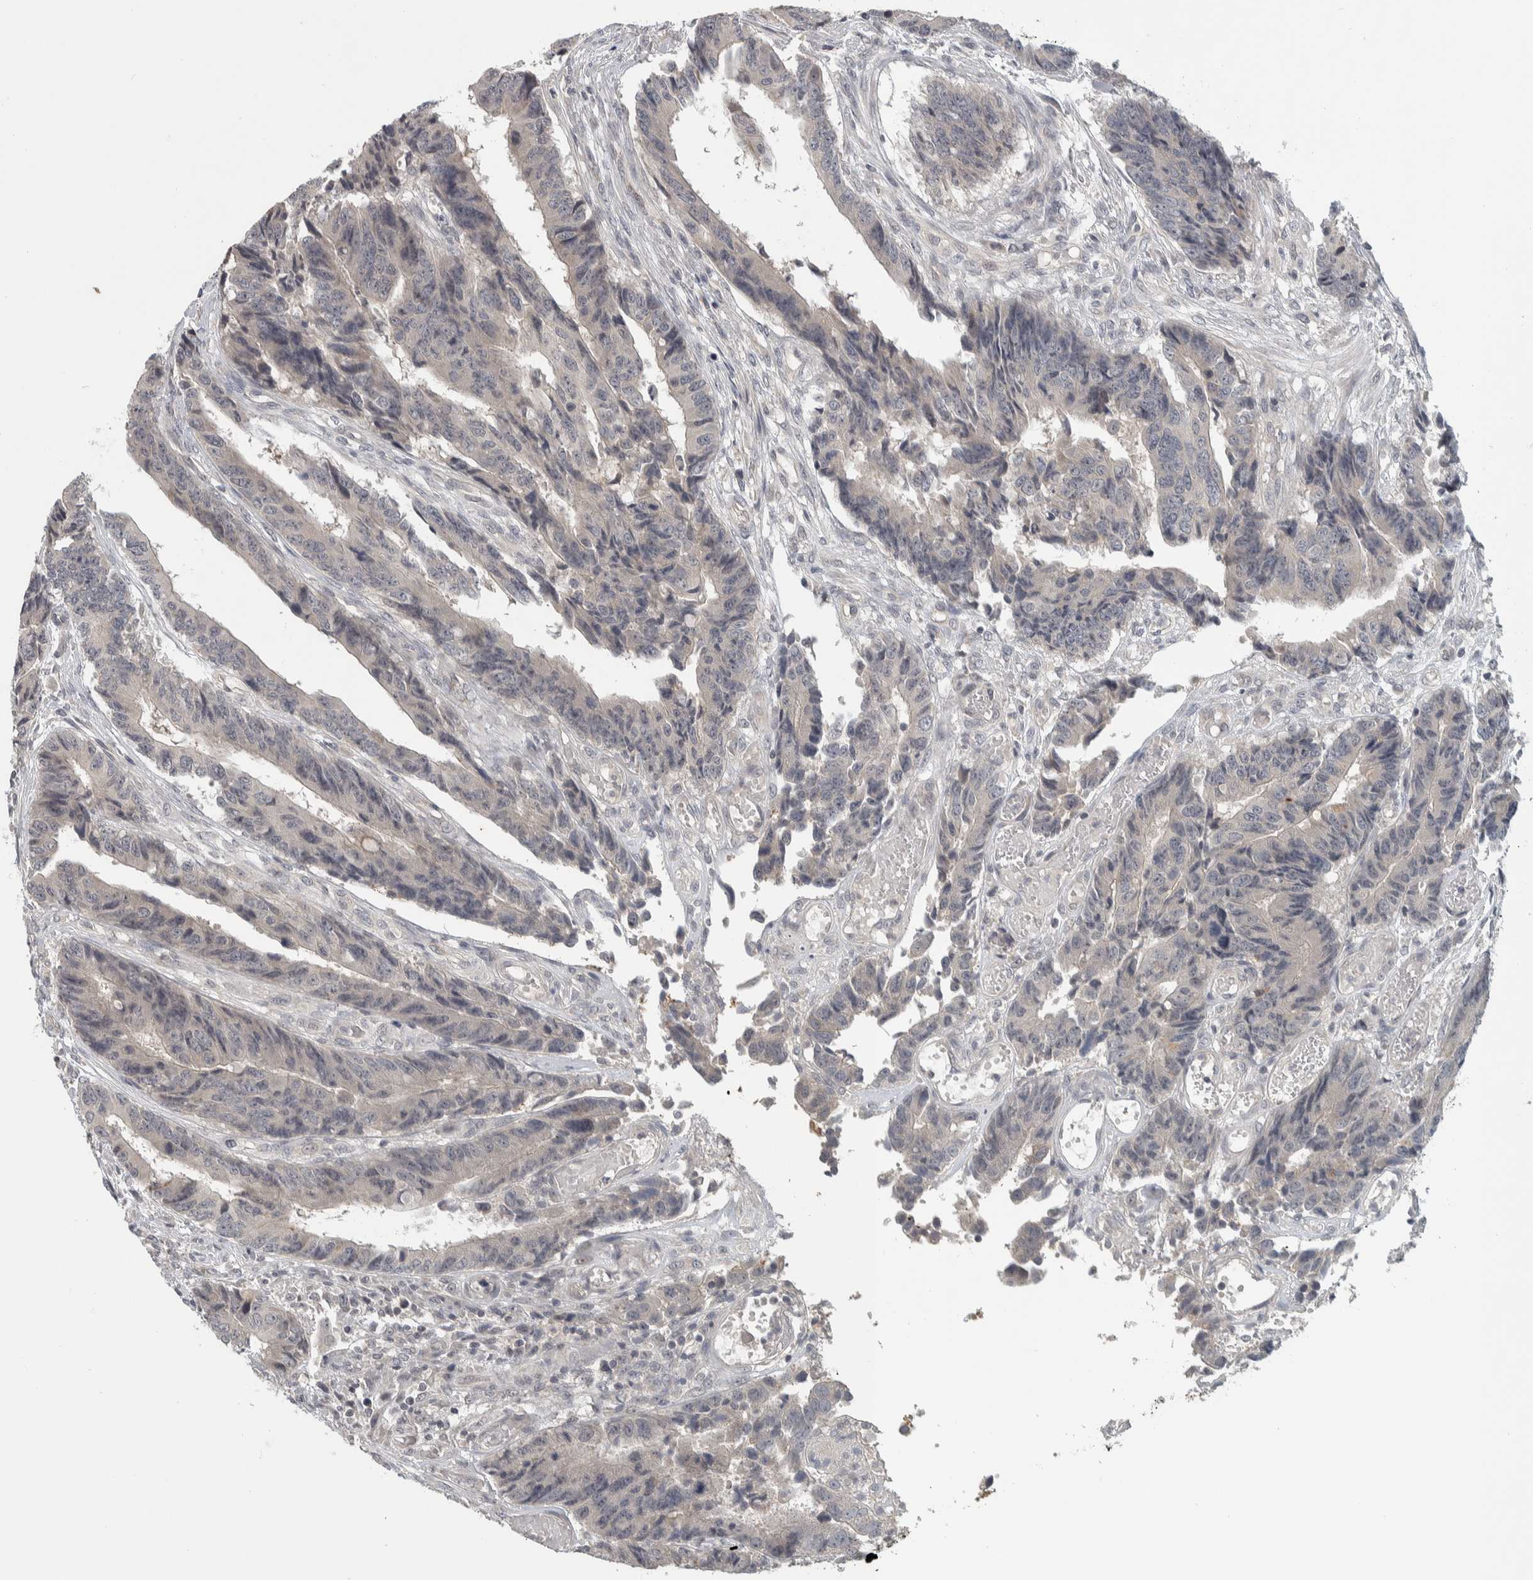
{"staining": {"intensity": "negative", "quantity": "none", "location": "none"}, "tissue": "colorectal cancer", "cell_type": "Tumor cells", "image_type": "cancer", "snomed": [{"axis": "morphology", "description": "Adenocarcinoma, NOS"}, {"axis": "topography", "description": "Rectum"}], "caption": "This is an immunohistochemistry (IHC) image of adenocarcinoma (colorectal). There is no positivity in tumor cells.", "gene": "AFP", "patient": {"sex": "male", "age": 84}}